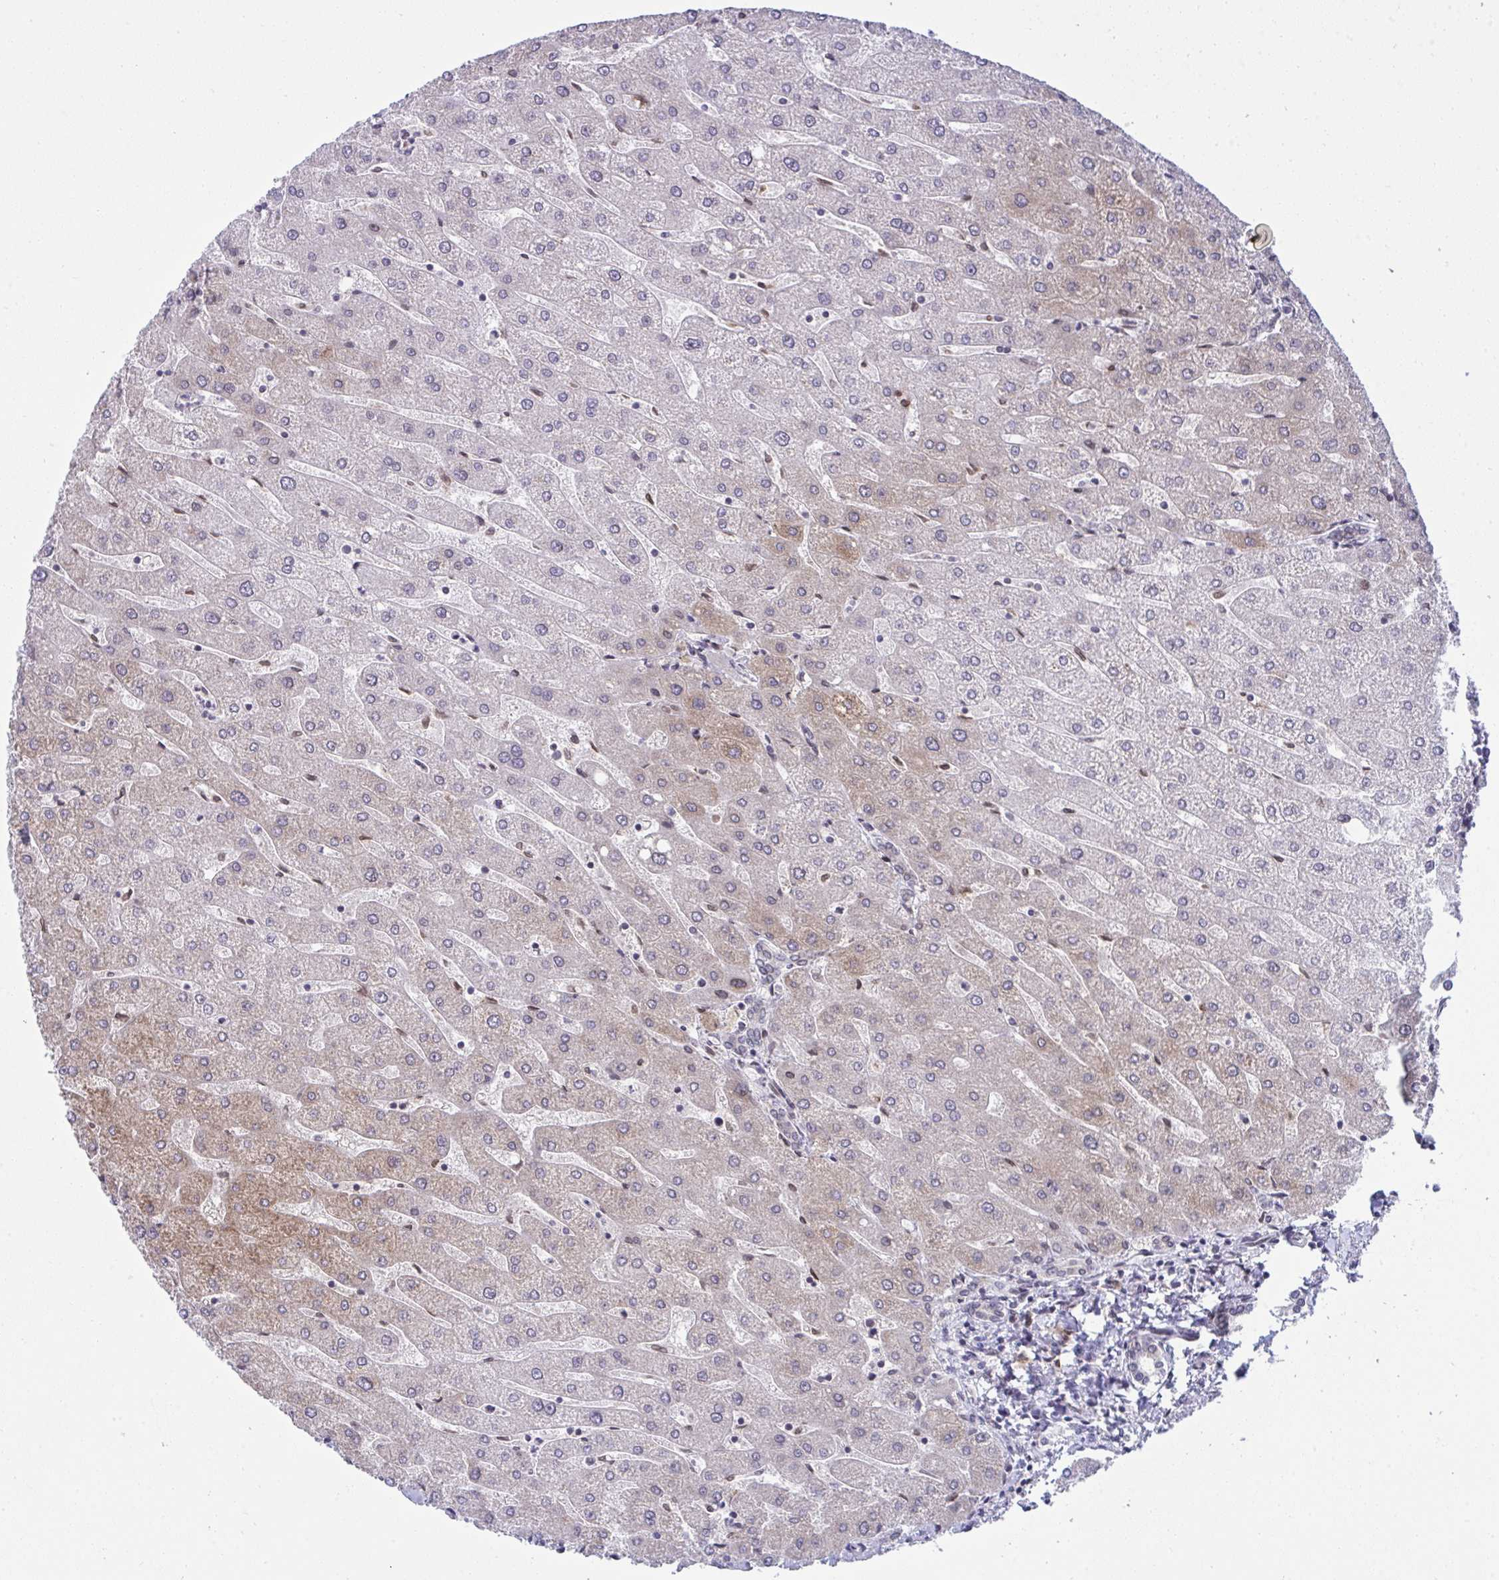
{"staining": {"intensity": "negative", "quantity": "none", "location": "none"}, "tissue": "liver", "cell_type": "Cholangiocytes", "image_type": "normal", "snomed": [{"axis": "morphology", "description": "Normal tissue, NOS"}, {"axis": "topography", "description": "Liver"}], "caption": "The photomicrograph displays no staining of cholangiocytes in unremarkable liver. (Immunohistochemistry, brightfield microscopy, high magnification).", "gene": "RANBP2", "patient": {"sex": "male", "age": 67}}